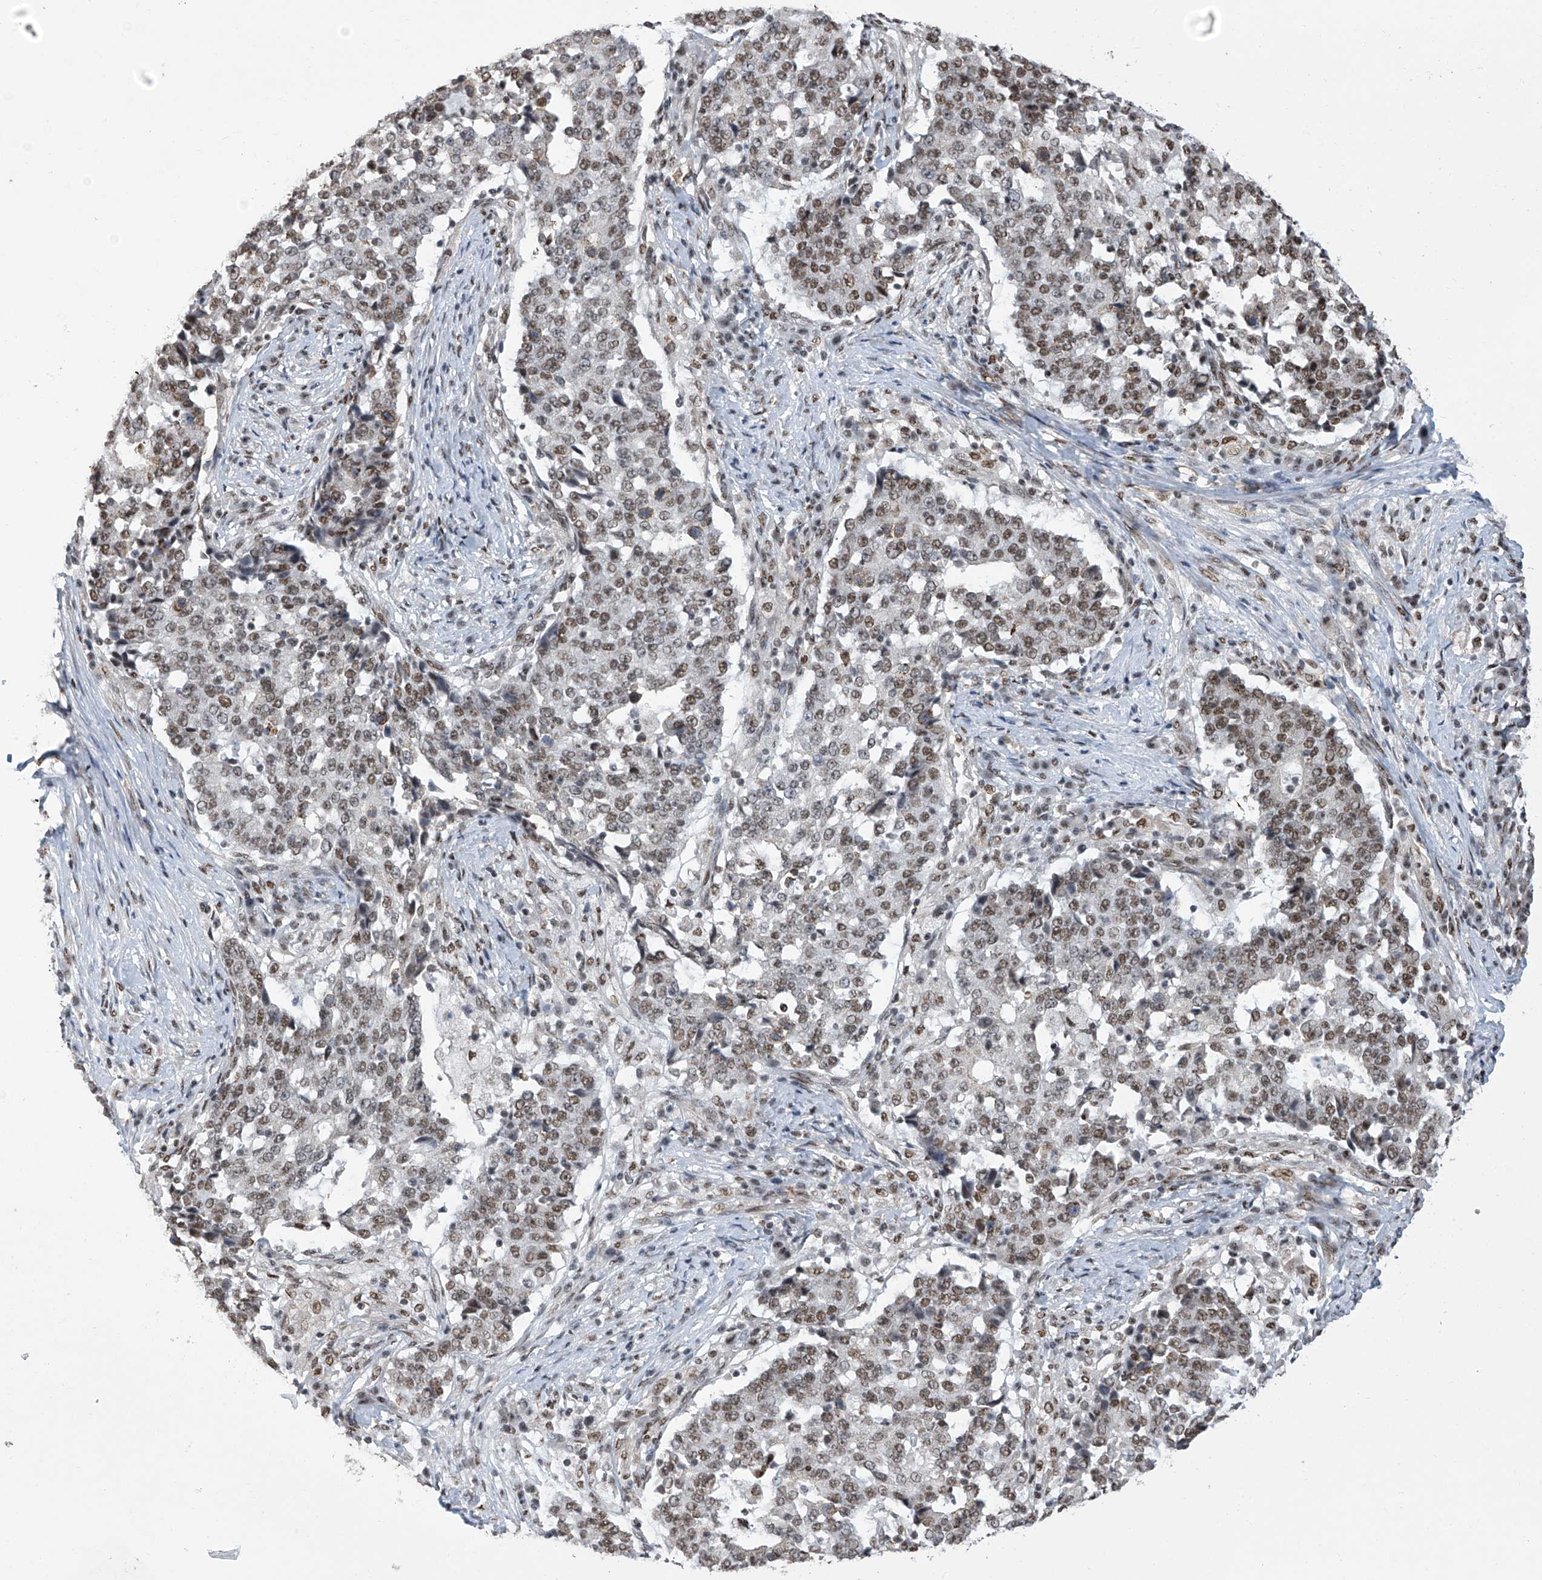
{"staining": {"intensity": "moderate", "quantity": "25%-75%", "location": "nuclear"}, "tissue": "stomach cancer", "cell_type": "Tumor cells", "image_type": "cancer", "snomed": [{"axis": "morphology", "description": "Adenocarcinoma, NOS"}, {"axis": "topography", "description": "Stomach"}], "caption": "Stomach cancer tissue displays moderate nuclear expression in about 25%-75% of tumor cells", "gene": "APLF", "patient": {"sex": "male", "age": 59}}